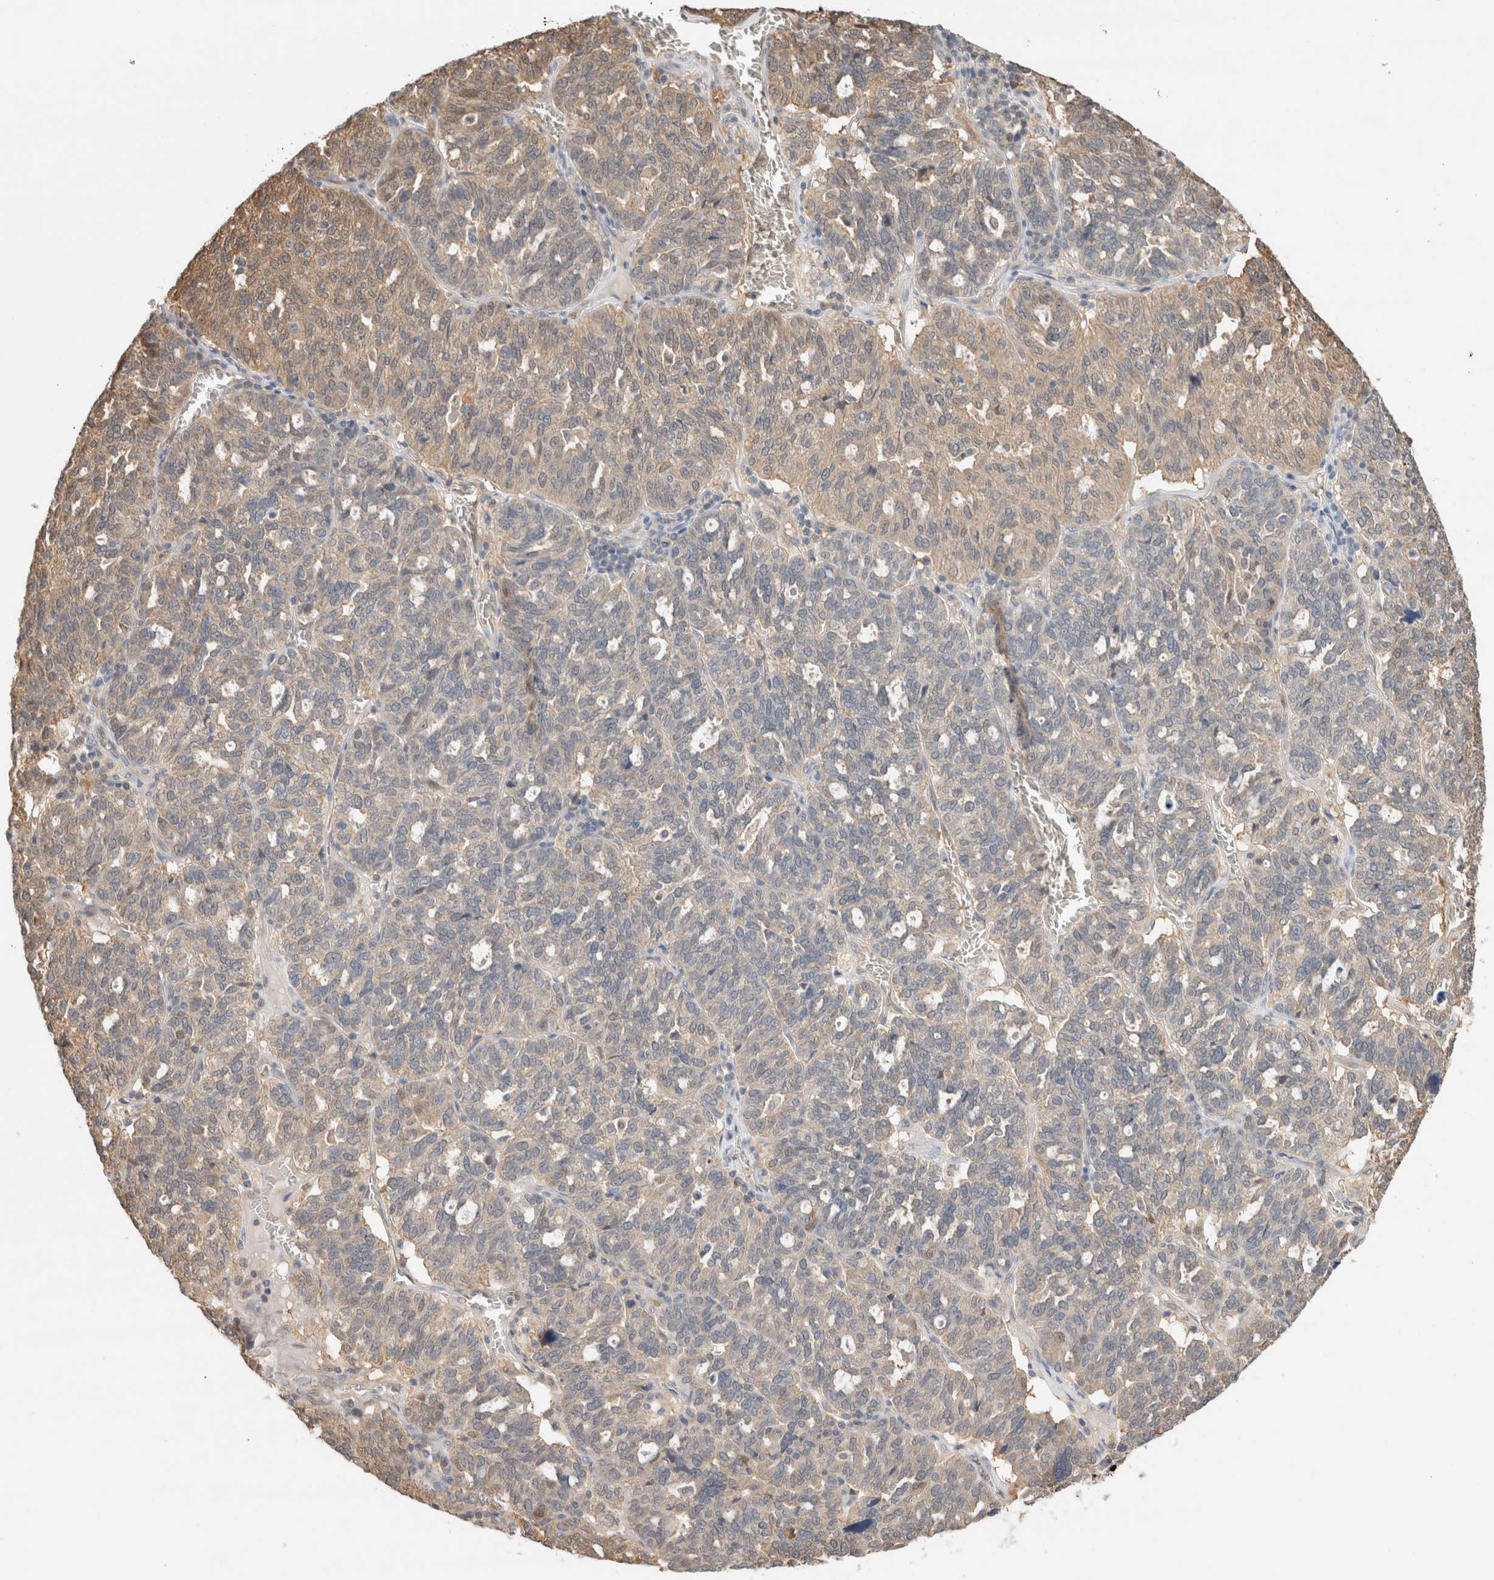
{"staining": {"intensity": "weak", "quantity": "25%-75%", "location": "cytoplasmic/membranous"}, "tissue": "ovarian cancer", "cell_type": "Tumor cells", "image_type": "cancer", "snomed": [{"axis": "morphology", "description": "Cystadenocarcinoma, serous, NOS"}, {"axis": "topography", "description": "Ovary"}], "caption": "The image demonstrates immunohistochemical staining of ovarian cancer (serous cystadenocarcinoma). There is weak cytoplasmic/membranous staining is seen in about 25%-75% of tumor cells. (IHC, brightfield microscopy, high magnification).", "gene": "CA13", "patient": {"sex": "female", "age": 59}}